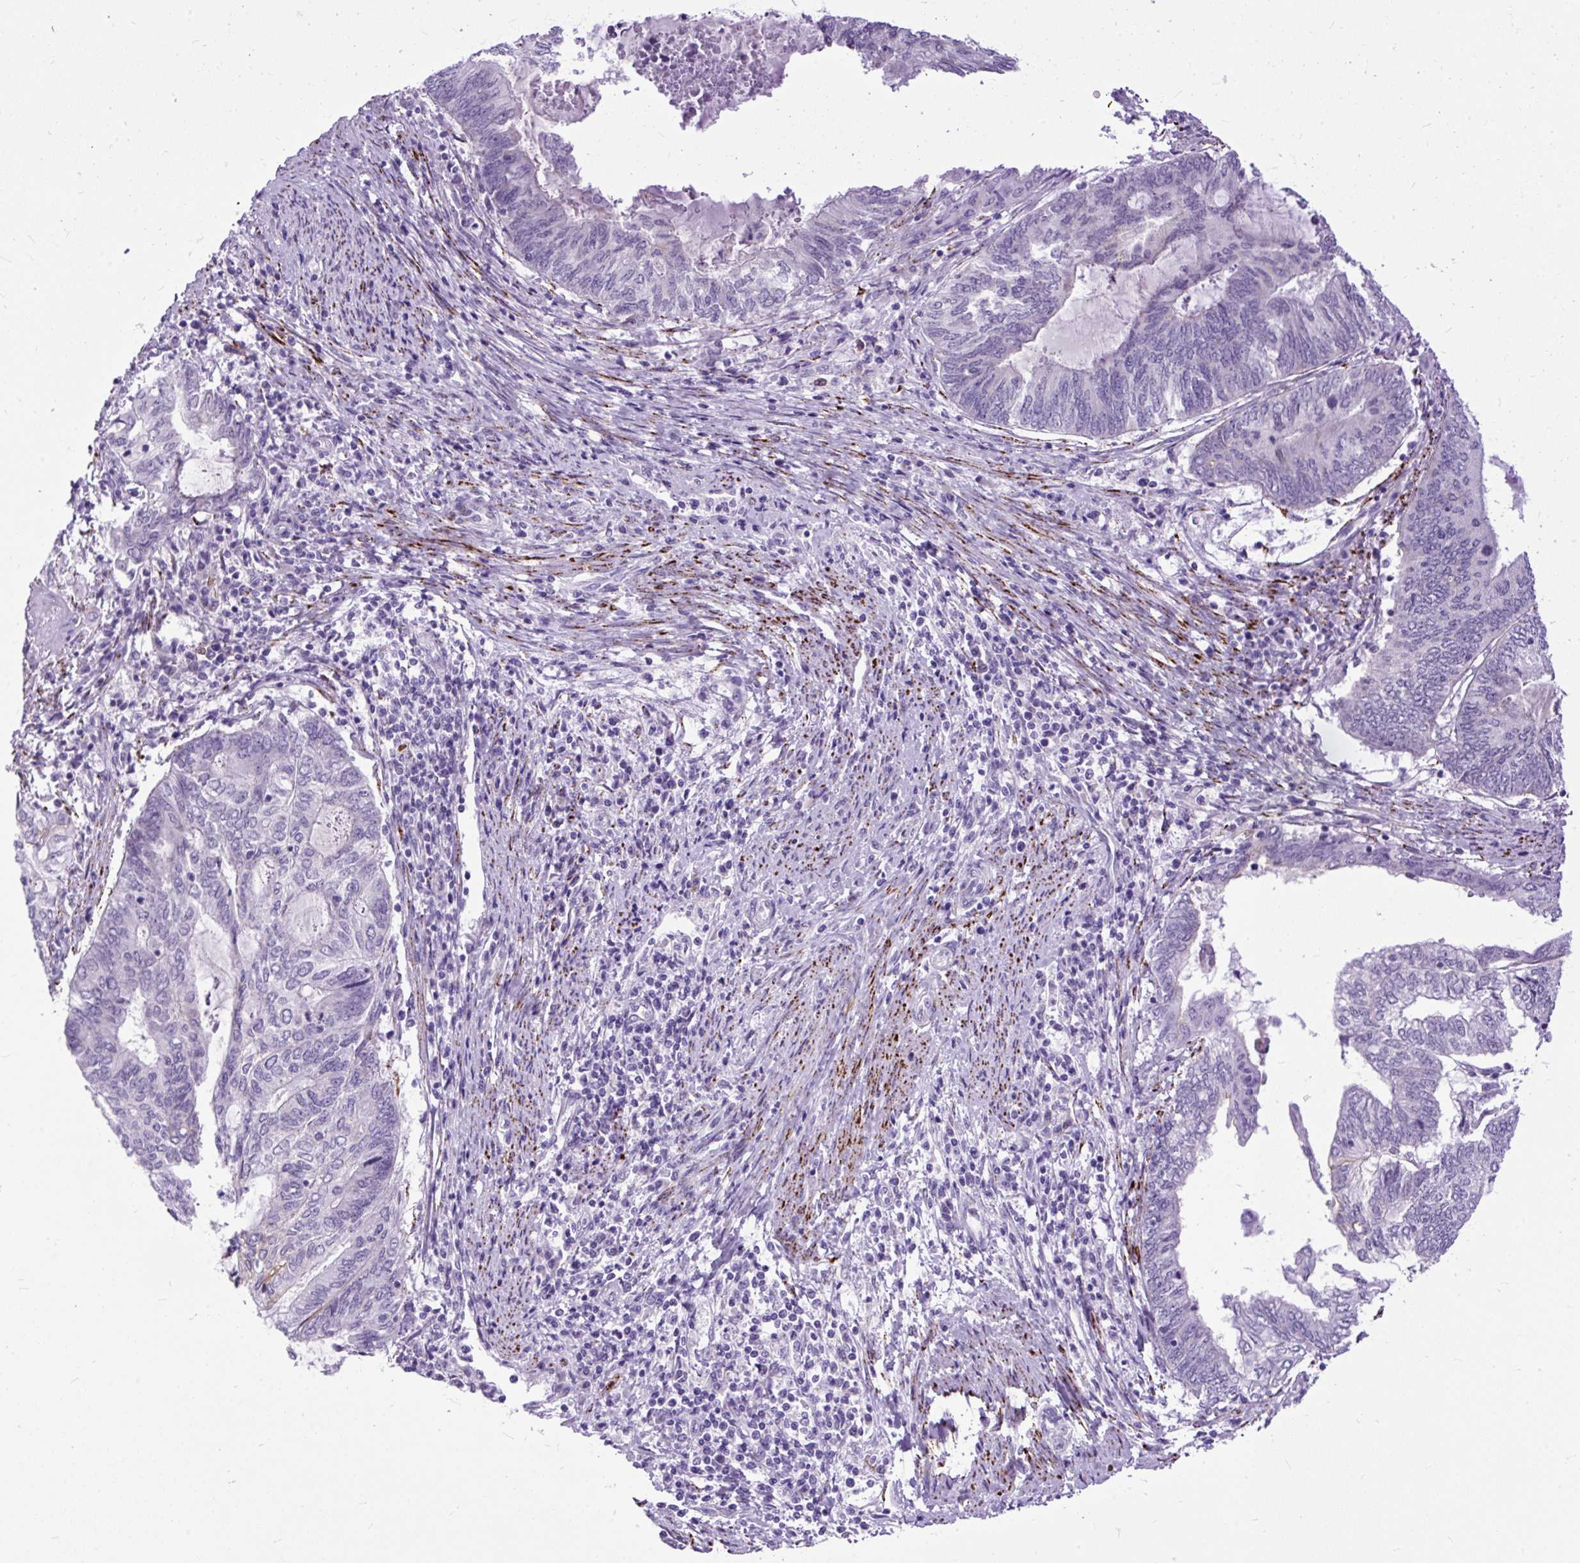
{"staining": {"intensity": "negative", "quantity": "none", "location": "none"}, "tissue": "endometrial cancer", "cell_type": "Tumor cells", "image_type": "cancer", "snomed": [{"axis": "morphology", "description": "Adenocarcinoma, NOS"}, {"axis": "topography", "description": "Uterus"}, {"axis": "topography", "description": "Endometrium"}], "caption": "The immunohistochemistry image has no significant expression in tumor cells of endometrial adenocarcinoma tissue.", "gene": "ZNF256", "patient": {"sex": "female", "age": 70}}